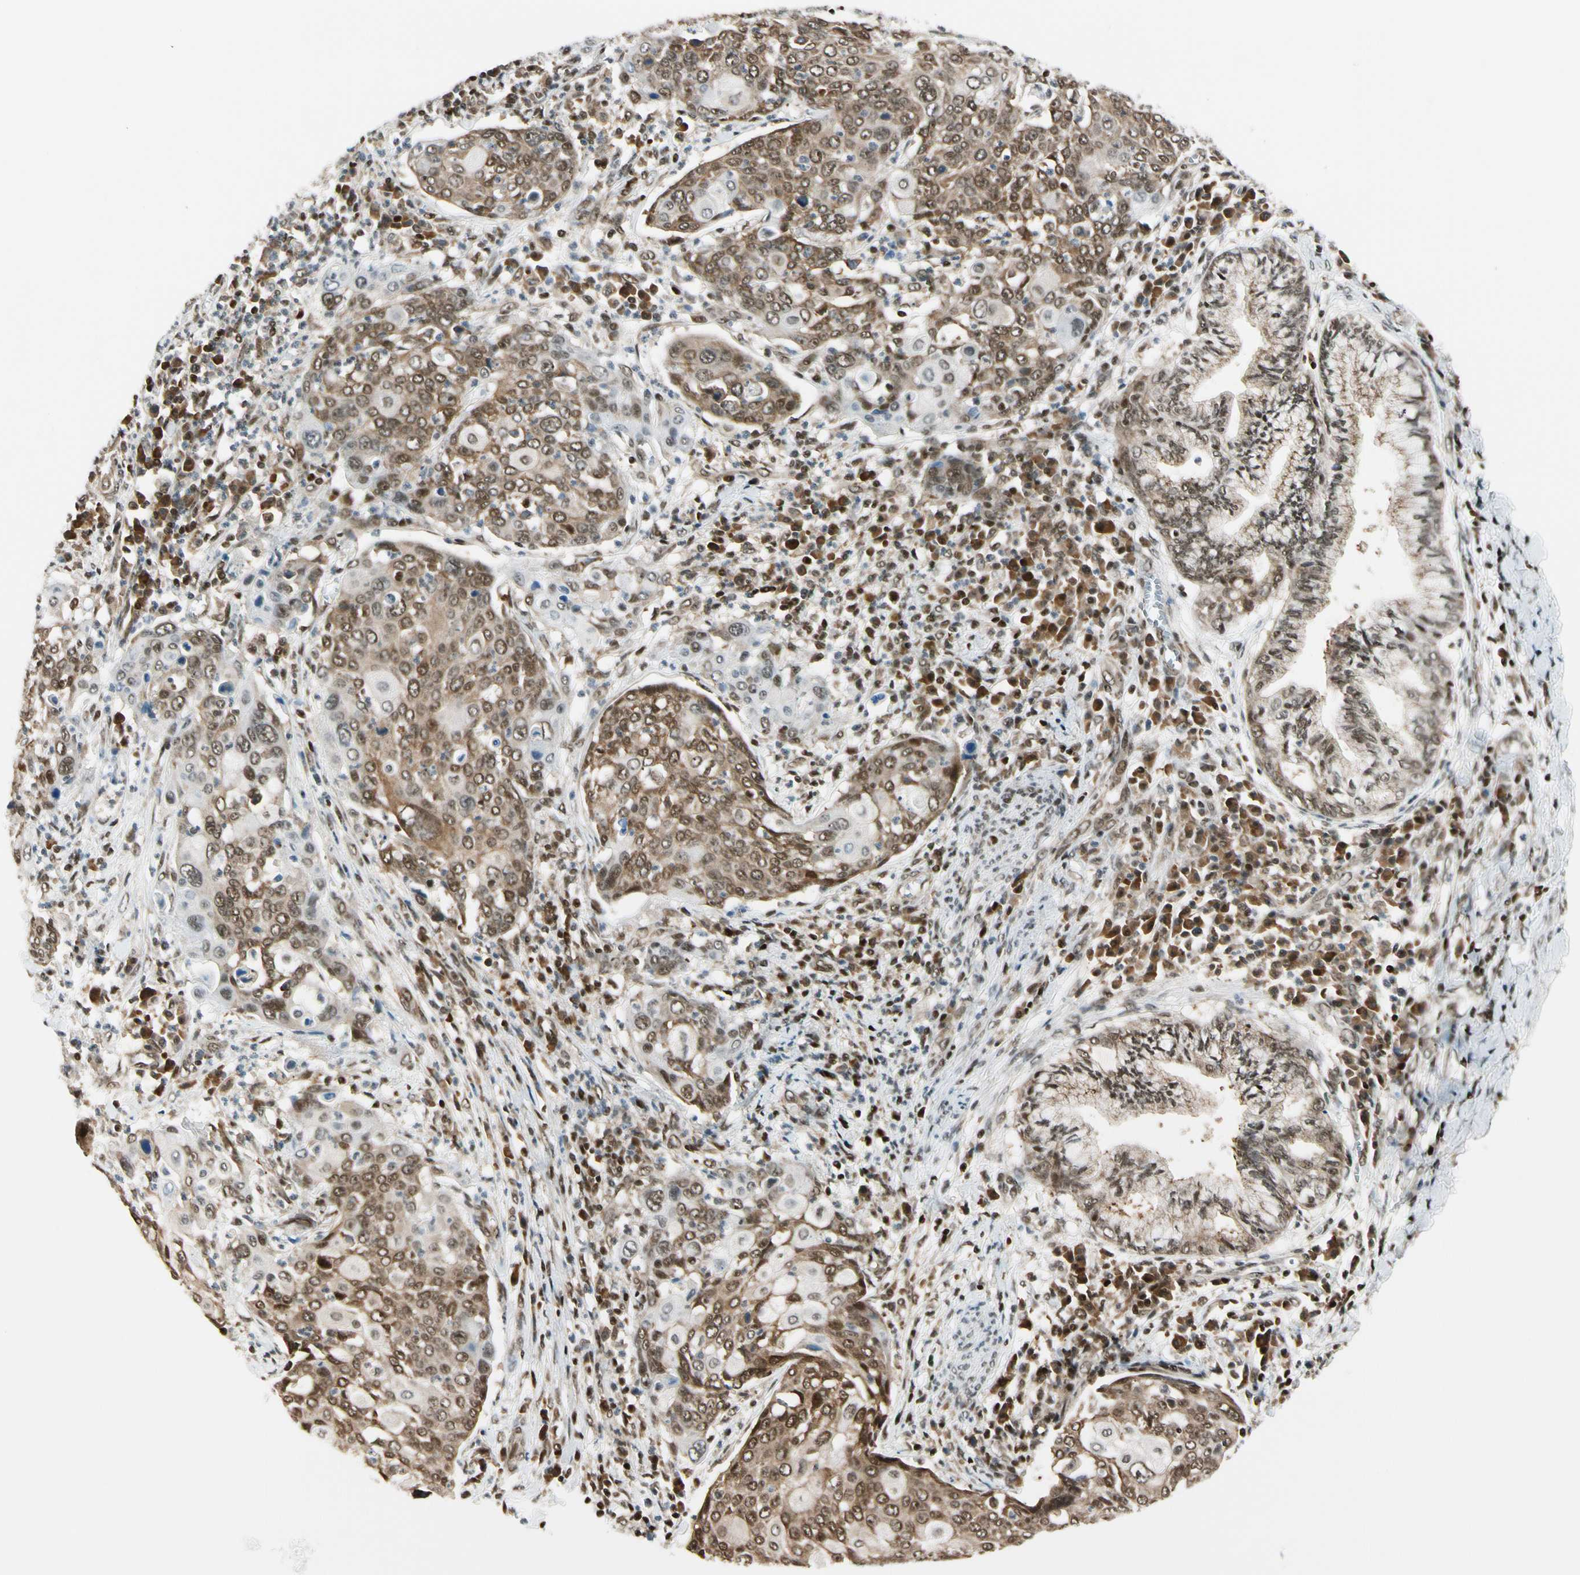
{"staining": {"intensity": "moderate", "quantity": ">75%", "location": "cytoplasmic/membranous,nuclear"}, "tissue": "cervical cancer", "cell_type": "Tumor cells", "image_type": "cancer", "snomed": [{"axis": "morphology", "description": "Squamous cell carcinoma, NOS"}, {"axis": "topography", "description": "Cervix"}], "caption": "Tumor cells display medium levels of moderate cytoplasmic/membranous and nuclear expression in about >75% of cells in human cervical squamous cell carcinoma. Using DAB (3,3'-diaminobenzidine) (brown) and hematoxylin (blue) stains, captured at high magnification using brightfield microscopy.", "gene": "DAXX", "patient": {"sex": "female", "age": 40}}